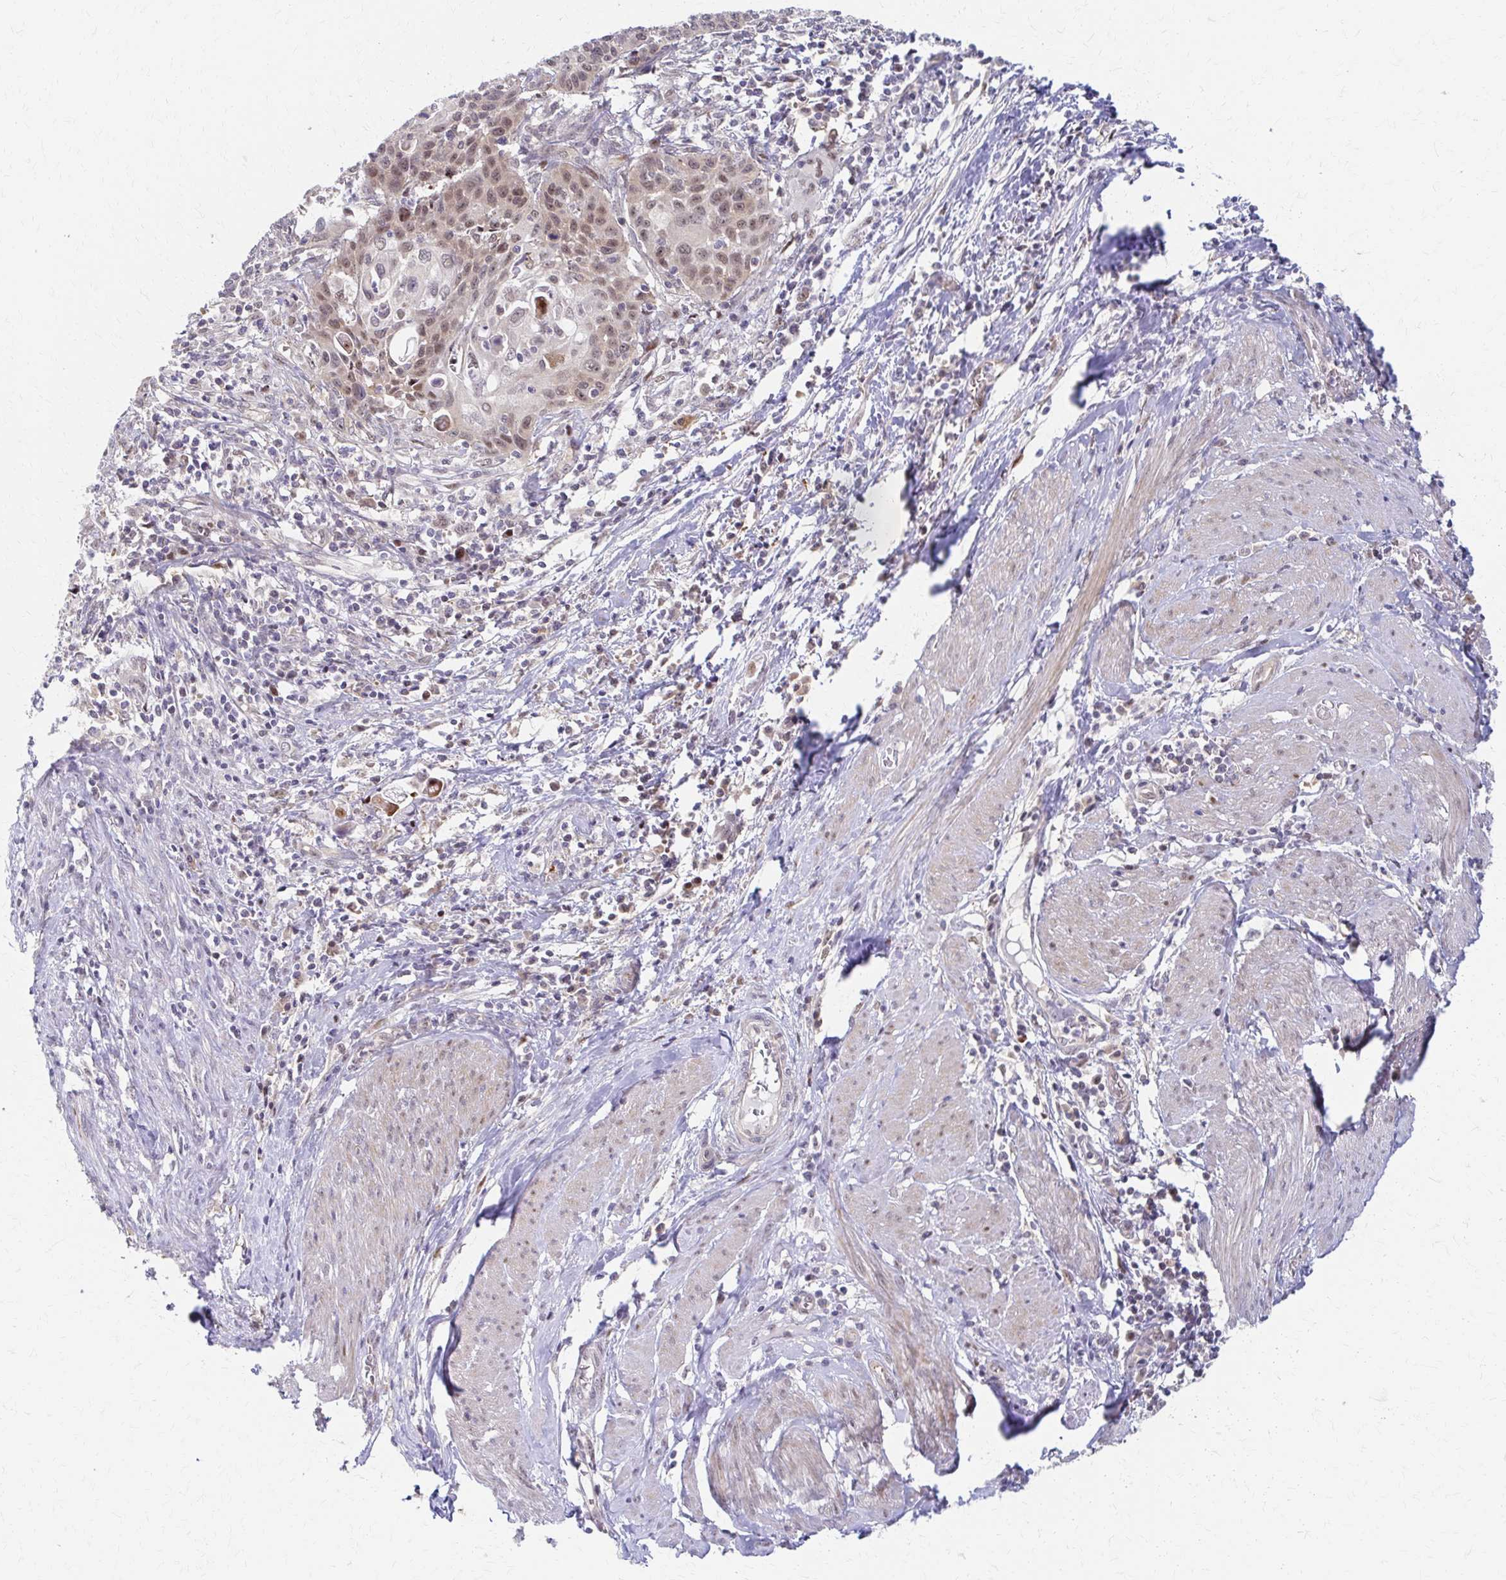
{"staining": {"intensity": "moderate", "quantity": ">75%", "location": "nuclear"}, "tissue": "cervical cancer", "cell_type": "Tumor cells", "image_type": "cancer", "snomed": [{"axis": "morphology", "description": "Squamous cell carcinoma, NOS"}, {"axis": "topography", "description": "Cervix"}], "caption": "Brown immunohistochemical staining in human cervical cancer (squamous cell carcinoma) demonstrates moderate nuclear positivity in approximately >75% of tumor cells.", "gene": "PSMD7", "patient": {"sex": "female", "age": 65}}